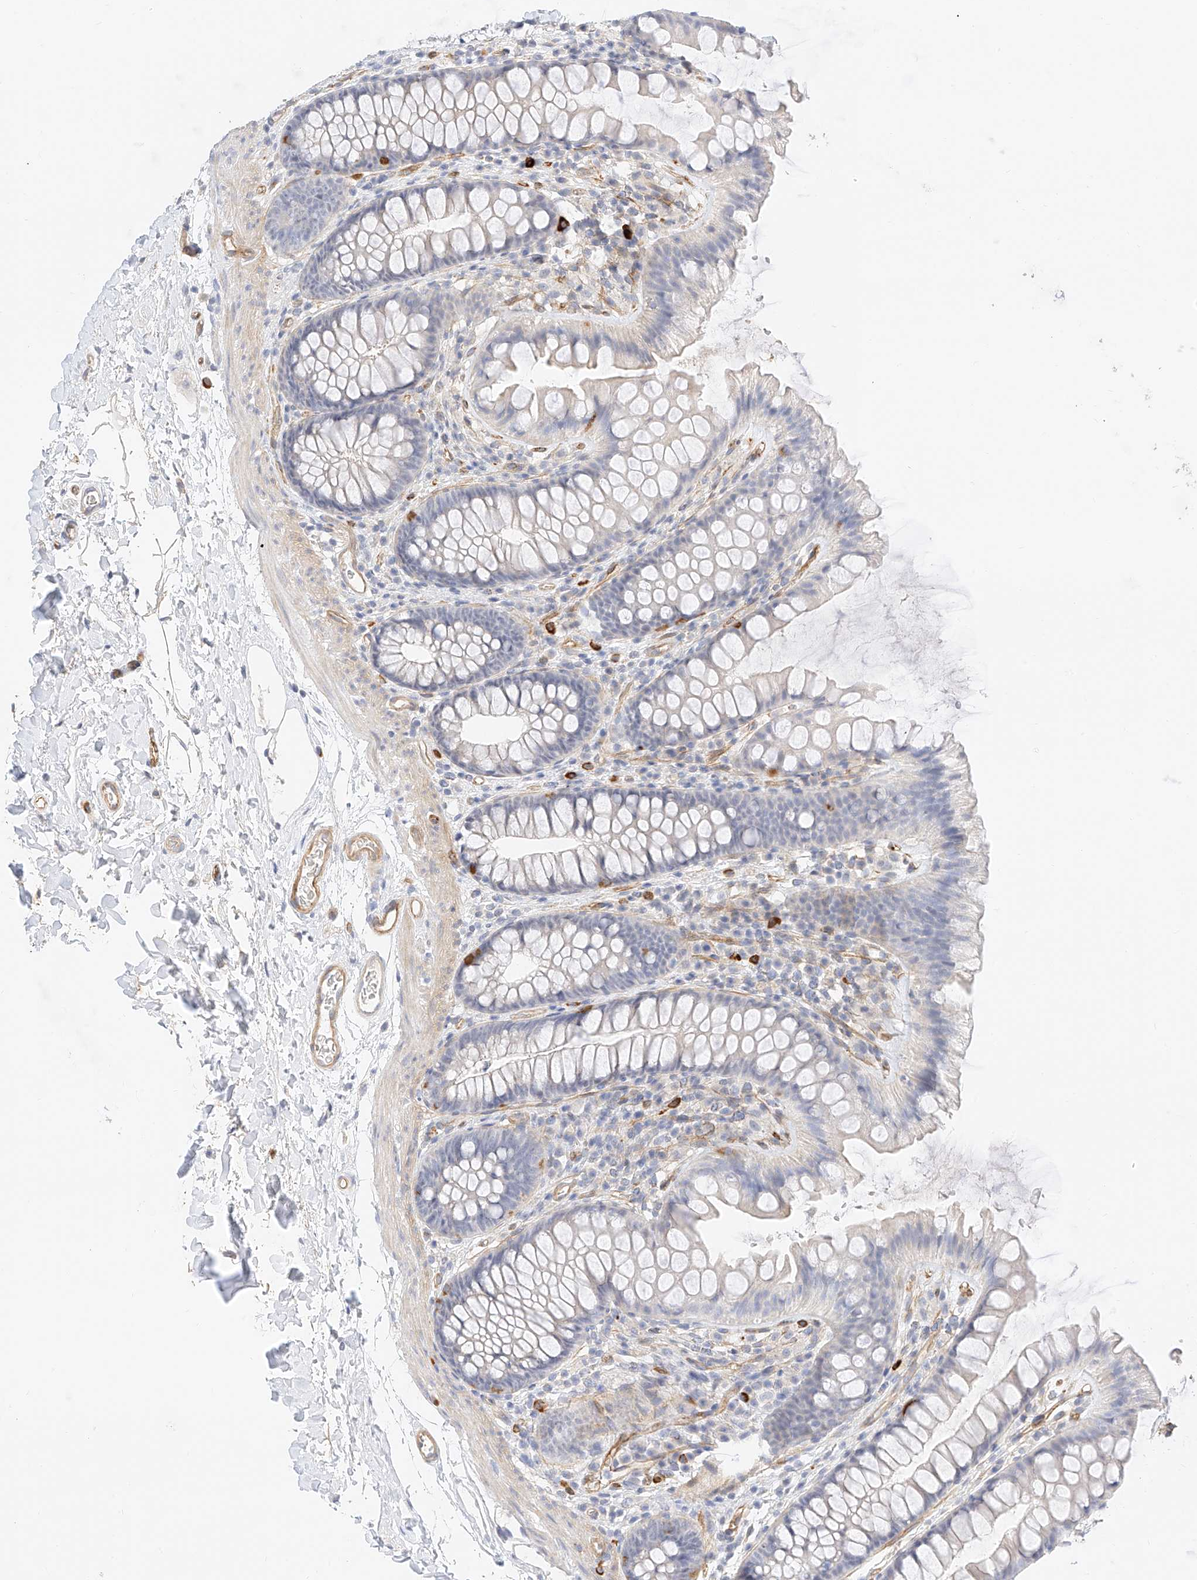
{"staining": {"intensity": "weak", "quantity": "25%-75%", "location": "cytoplasmic/membranous"}, "tissue": "colon", "cell_type": "Endothelial cells", "image_type": "normal", "snomed": [{"axis": "morphology", "description": "Normal tissue, NOS"}, {"axis": "topography", "description": "Colon"}], "caption": "Colon stained with immunohistochemistry (IHC) shows weak cytoplasmic/membranous positivity in approximately 25%-75% of endothelial cells. (DAB = brown stain, brightfield microscopy at high magnification).", "gene": "CDCP2", "patient": {"sex": "female", "age": 62}}